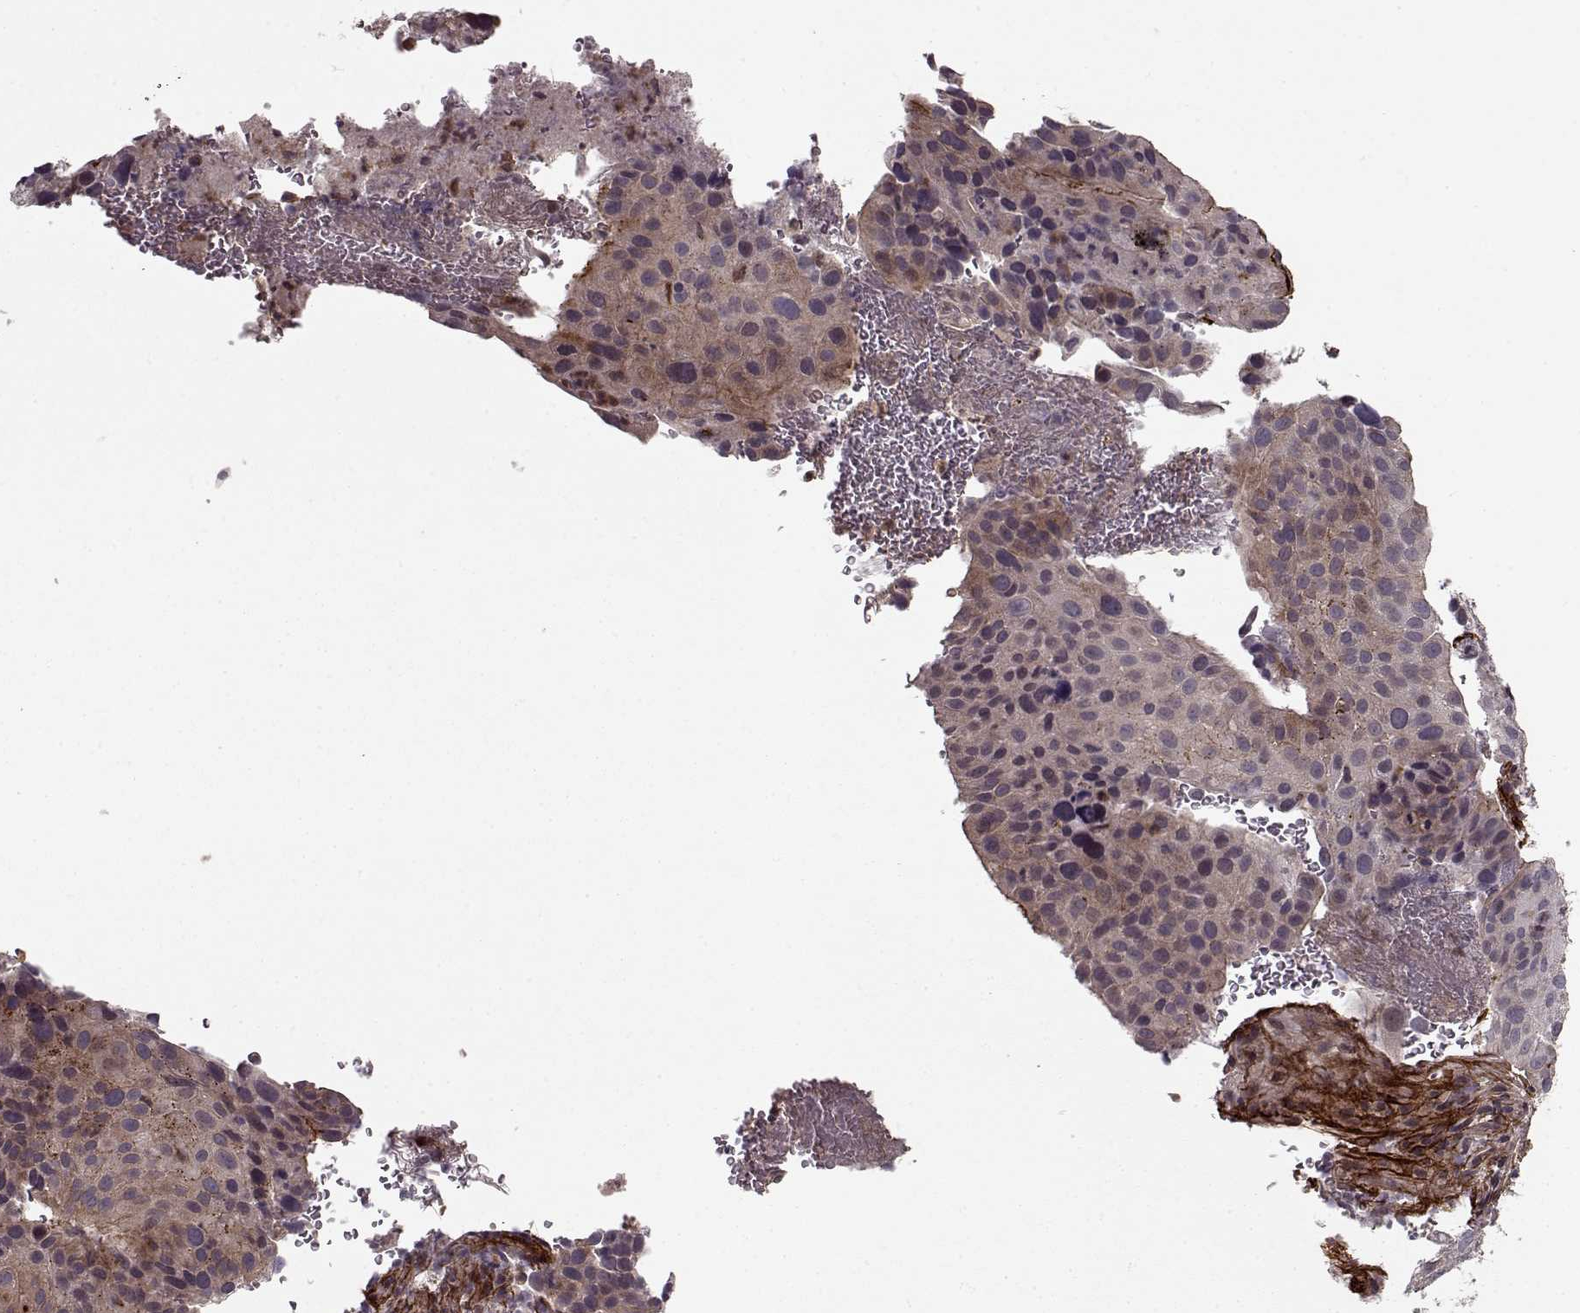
{"staining": {"intensity": "moderate", "quantity": "<25%", "location": "cytoplasmic/membranous"}, "tissue": "cervical cancer", "cell_type": "Tumor cells", "image_type": "cancer", "snomed": [{"axis": "morphology", "description": "Squamous cell carcinoma, NOS"}, {"axis": "topography", "description": "Cervix"}], "caption": "Protein expression analysis of human squamous cell carcinoma (cervical) reveals moderate cytoplasmic/membranous expression in approximately <25% of tumor cells.", "gene": "DENND4B", "patient": {"sex": "female", "age": 38}}